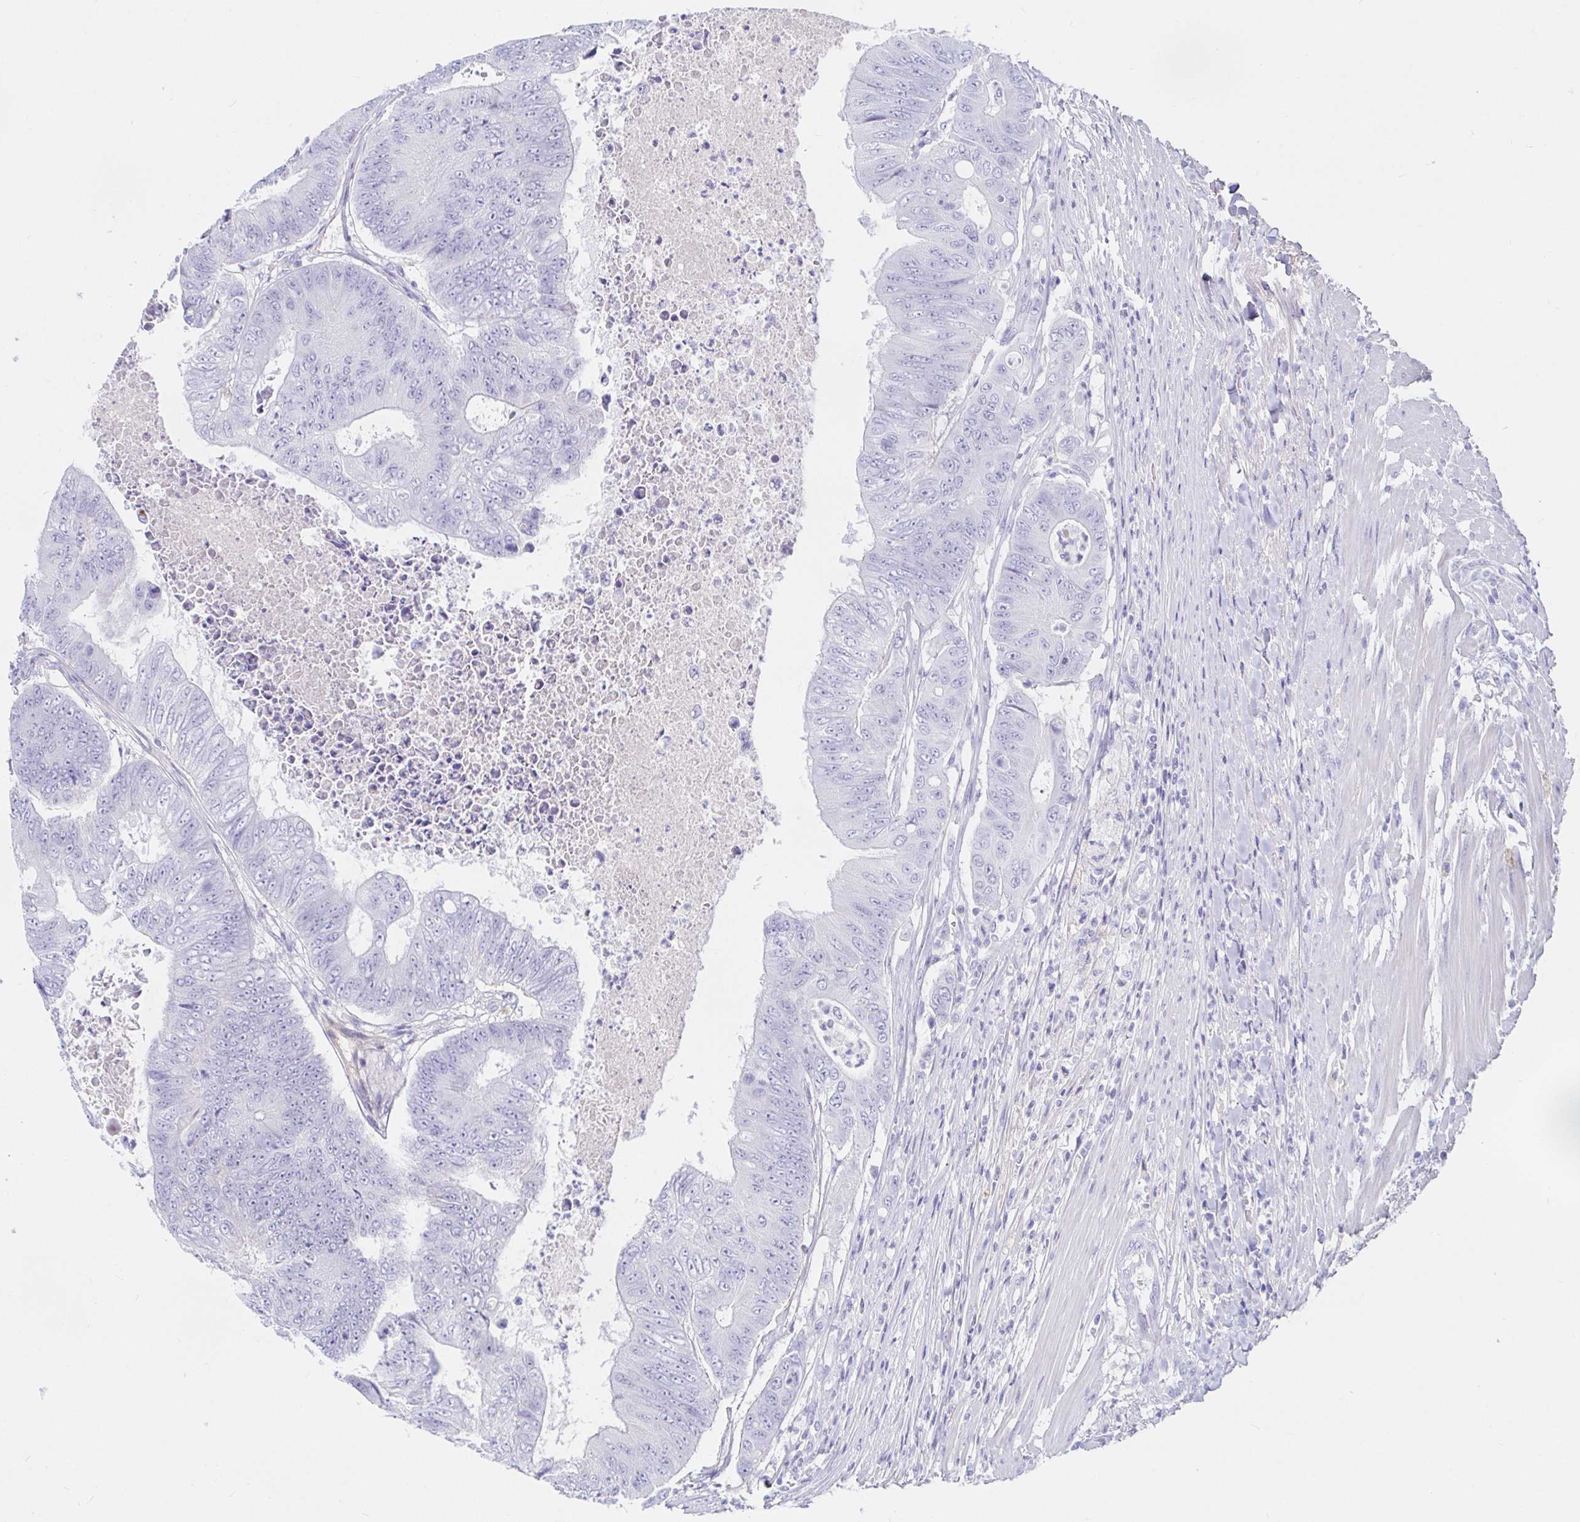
{"staining": {"intensity": "negative", "quantity": "none", "location": "none"}, "tissue": "colorectal cancer", "cell_type": "Tumor cells", "image_type": "cancer", "snomed": [{"axis": "morphology", "description": "Adenocarcinoma, NOS"}, {"axis": "topography", "description": "Colon"}], "caption": "The immunohistochemistry (IHC) histopathology image has no significant positivity in tumor cells of colorectal cancer tissue.", "gene": "SAA4", "patient": {"sex": "female", "age": 48}}